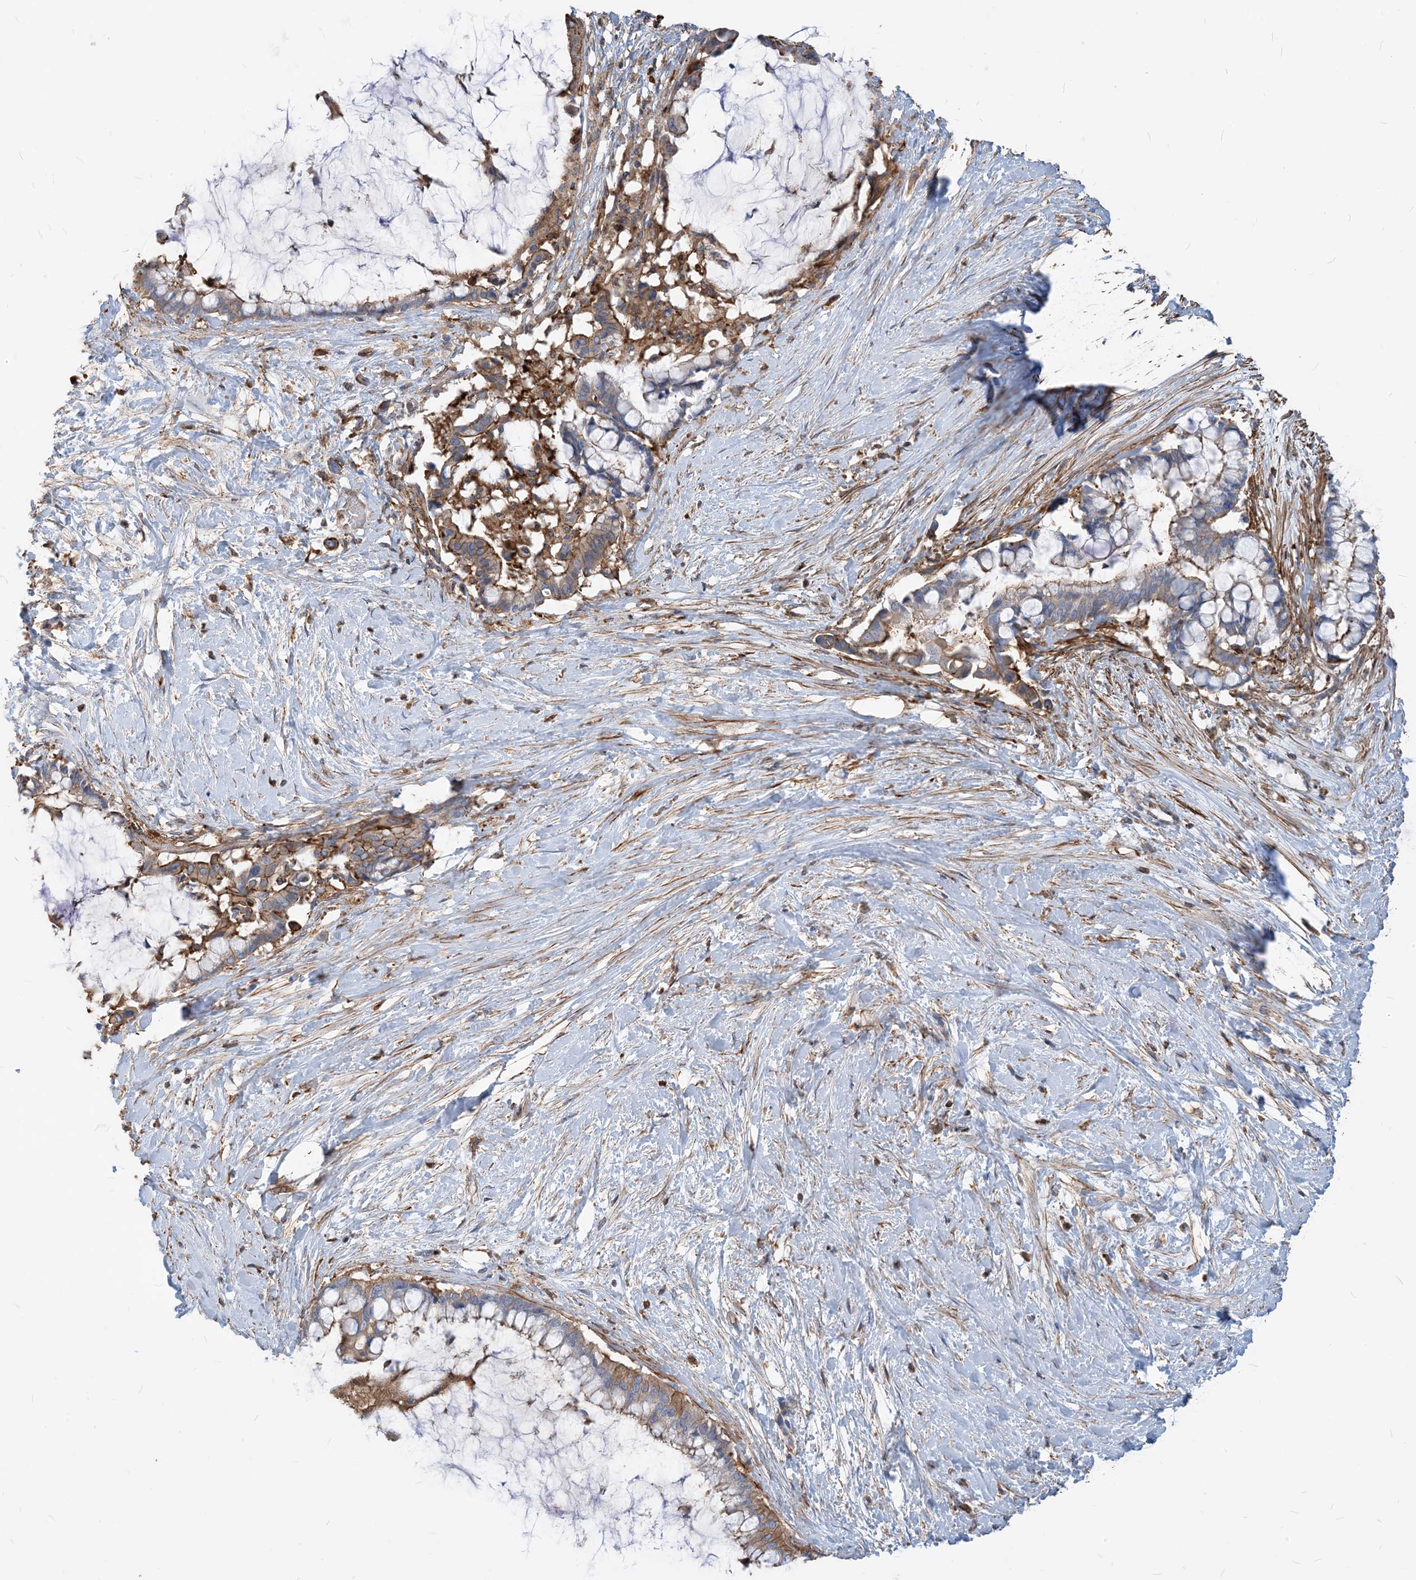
{"staining": {"intensity": "moderate", "quantity": "25%-75%", "location": "cytoplasmic/membranous"}, "tissue": "pancreatic cancer", "cell_type": "Tumor cells", "image_type": "cancer", "snomed": [{"axis": "morphology", "description": "Adenocarcinoma, NOS"}, {"axis": "topography", "description": "Pancreas"}], "caption": "Pancreatic adenocarcinoma stained for a protein (brown) exhibits moderate cytoplasmic/membranous positive expression in approximately 25%-75% of tumor cells.", "gene": "PARVG", "patient": {"sex": "male", "age": 41}}